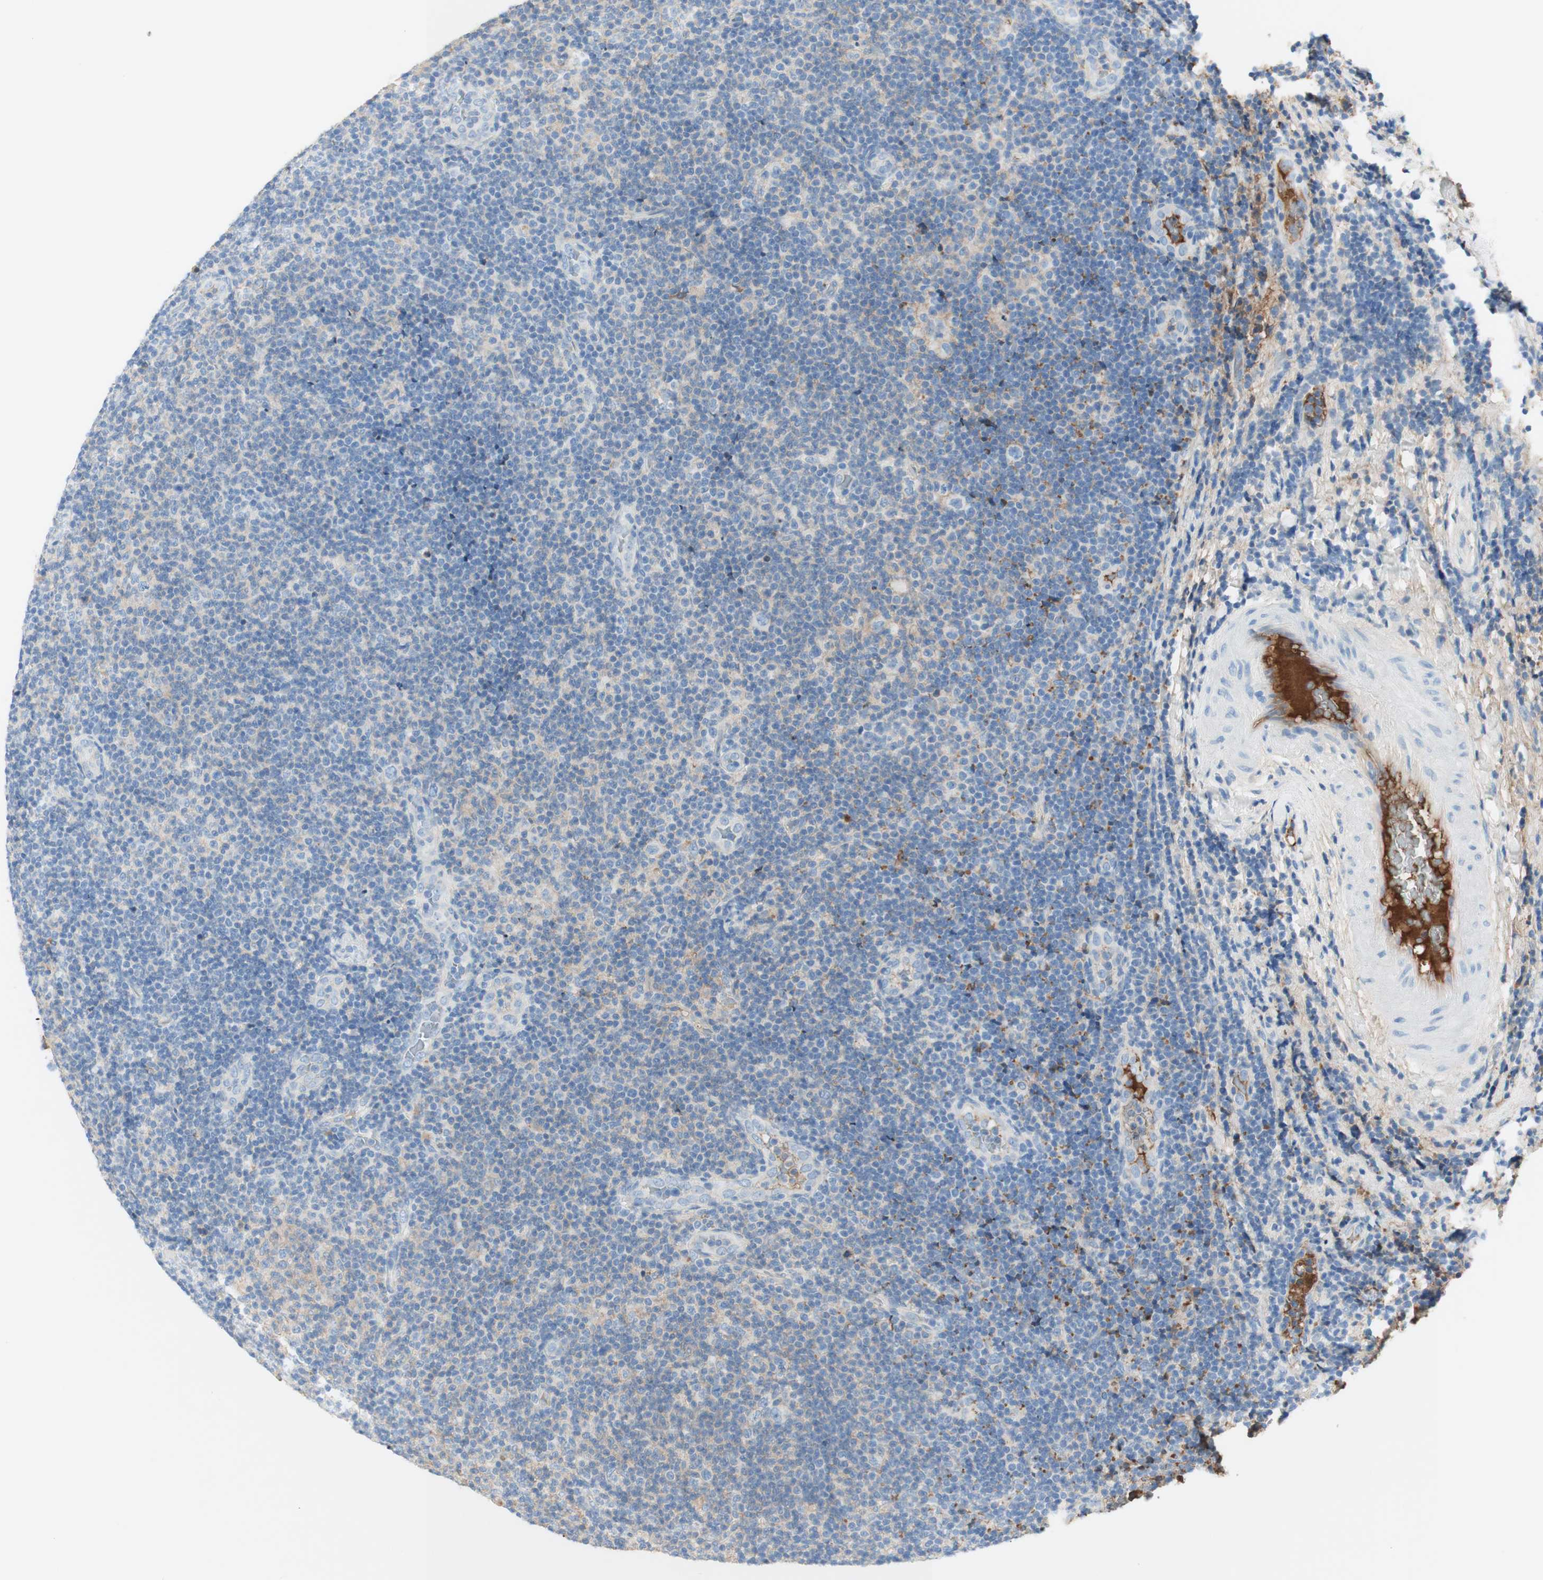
{"staining": {"intensity": "negative", "quantity": "none", "location": "none"}, "tissue": "lymphoma", "cell_type": "Tumor cells", "image_type": "cancer", "snomed": [{"axis": "morphology", "description": "Malignant lymphoma, non-Hodgkin's type, Low grade"}, {"axis": "topography", "description": "Lymph node"}], "caption": "A high-resolution histopathology image shows IHC staining of malignant lymphoma, non-Hodgkin's type (low-grade), which reveals no significant staining in tumor cells. The staining was performed using DAB (3,3'-diaminobenzidine) to visualize the protein expression in brown, while the nuclei were stained in blue with hematoxylin (Magnification: 20x).", "gene": "KNG1", "patient": {"sex": "male", "age": 83}}